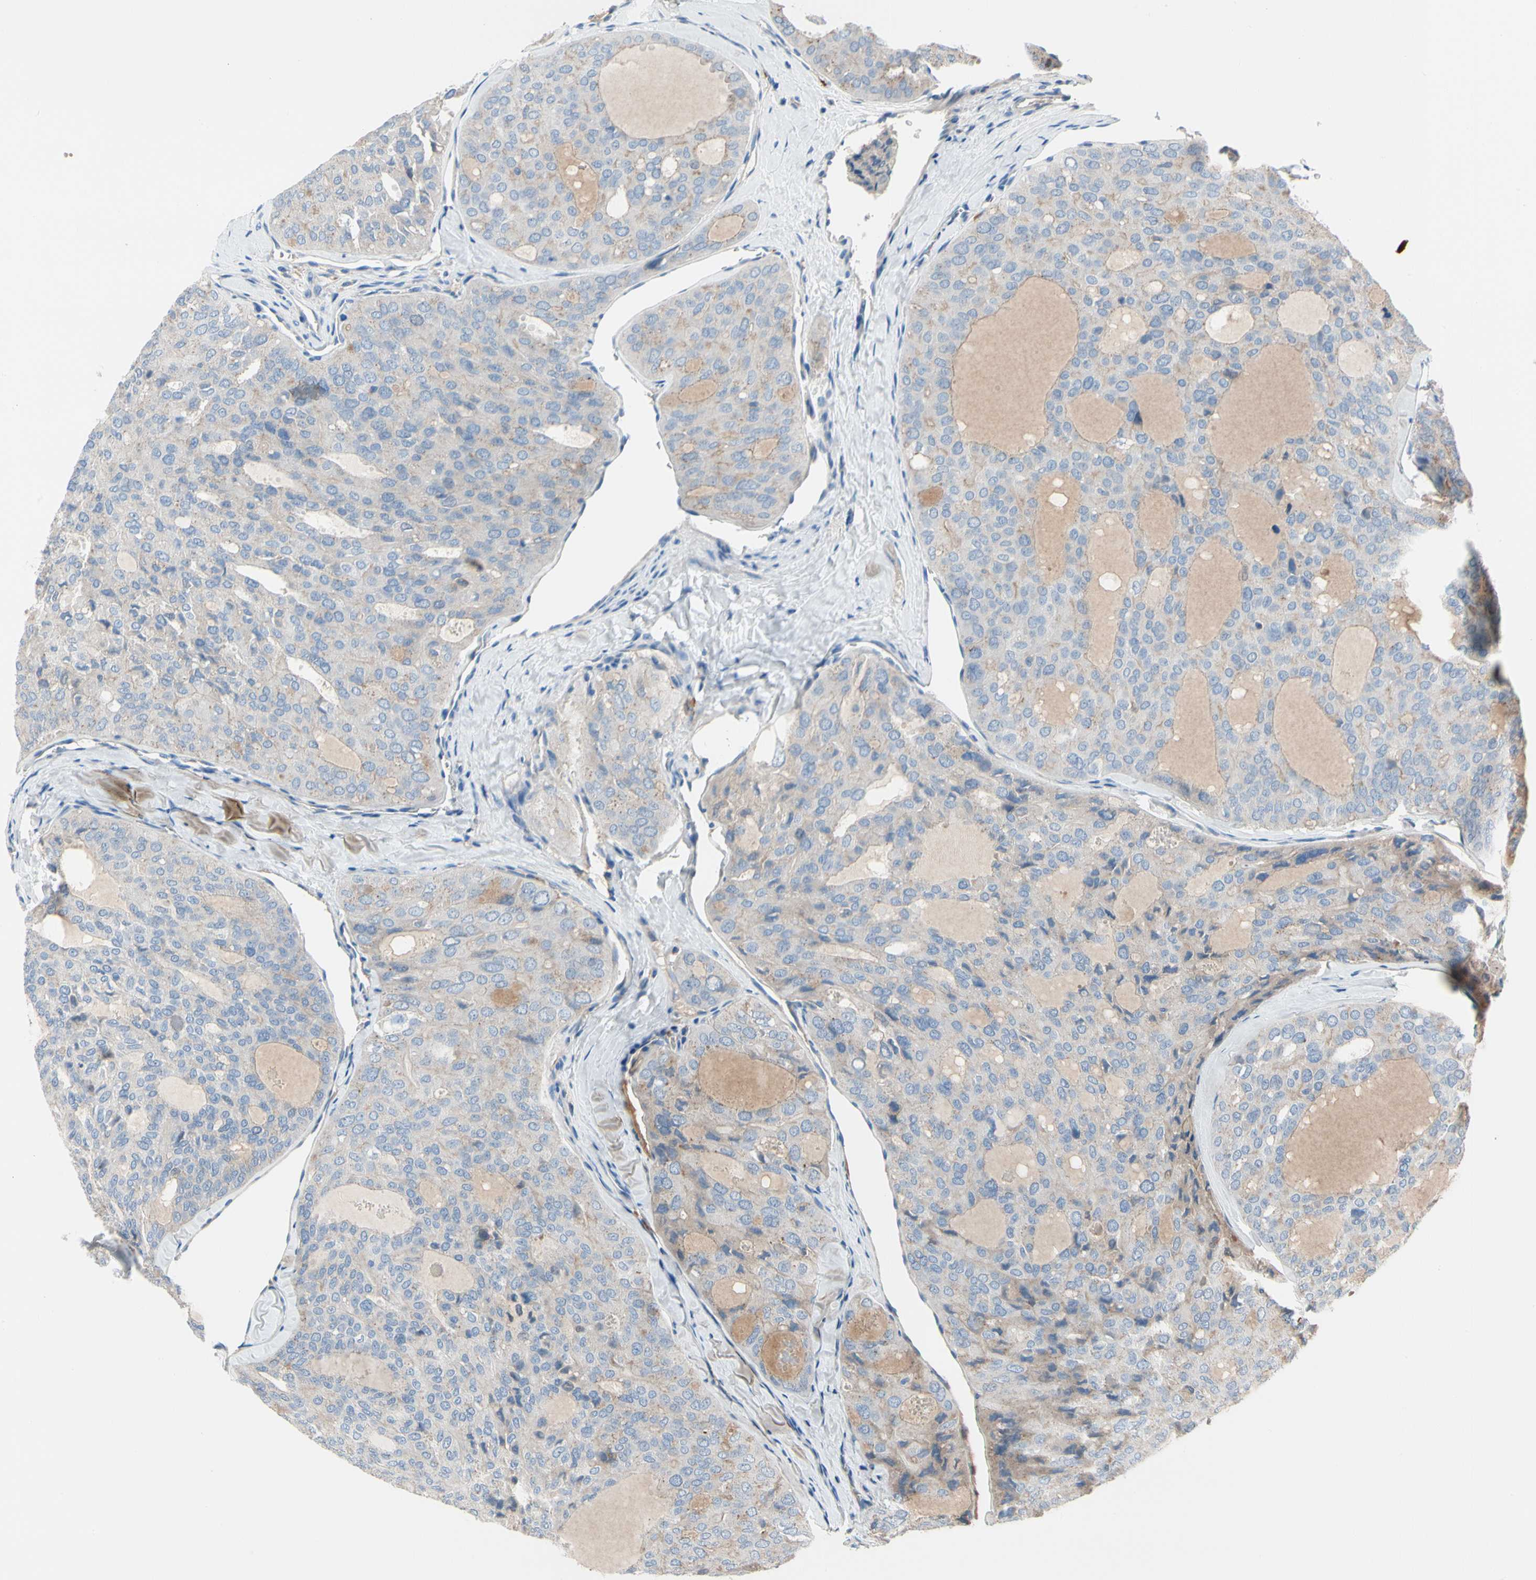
{"staining": {"intensity": "negative", "quantity": "none", "location": "none"}, "tissue": "thyroid cancer", "cell_type": "Tumor cells", "image_type": "cancer", "snomed": [{"axis": "morphology", "description": "Follicular adenoma carcinoma, NOS"}, {"axis": "topography", "description": "Thyroid gland"}], "caption": "High magnification brightfield microscopy of thyroid follicular adenoma carcinoma stained with DAB (3,3'-diaminobenzidine) (brown) and counterstained with hematoxylin (blue): tumor cells show no significant staining.", "gene": "HJURP", "patient": {"sex": "male", "age": 75}}